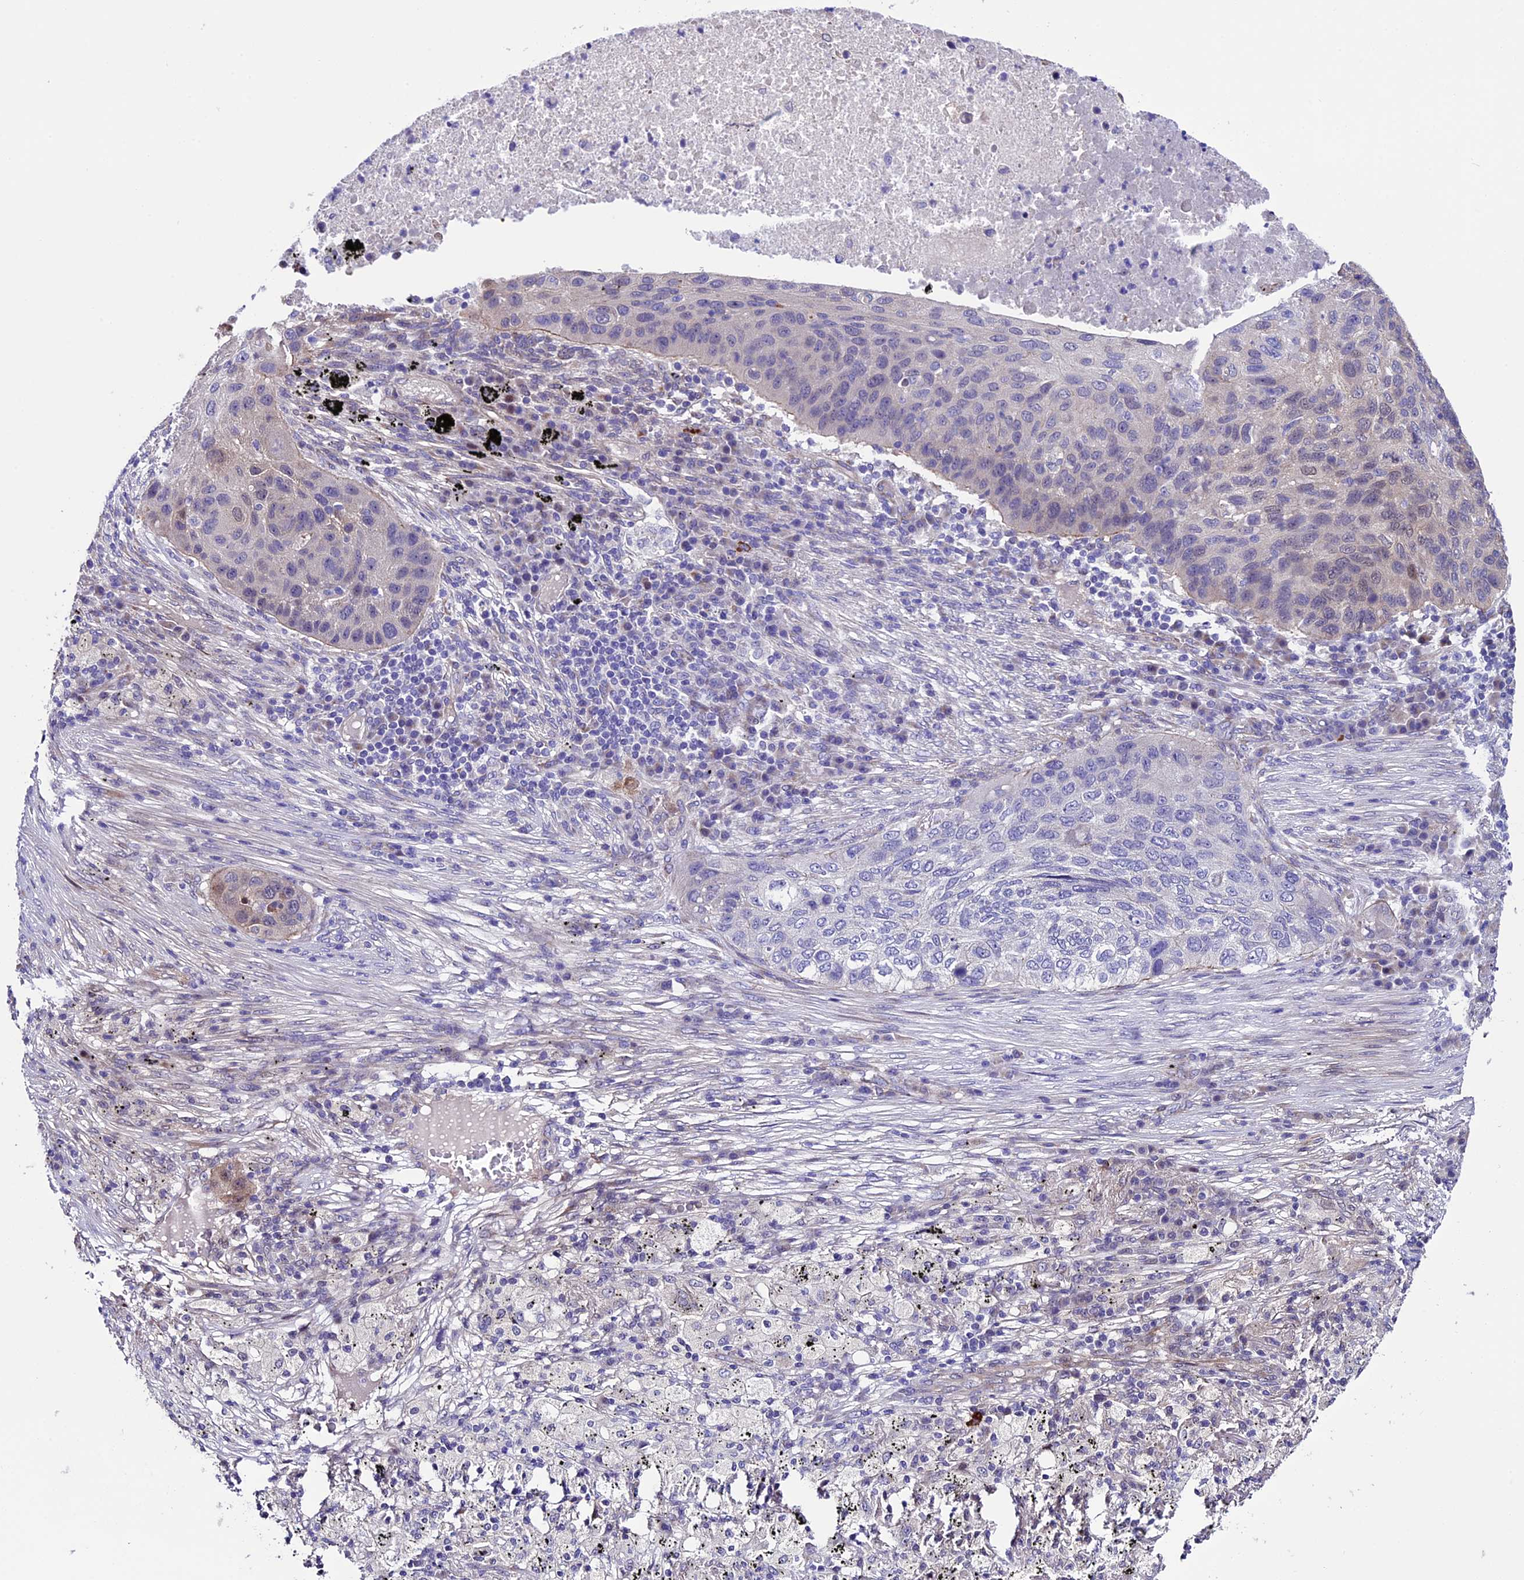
{"staining": {"intensity": "negative", "quantity": "none", "location": "none"}, "tissue": "lung cancer", "cell_type": "Tumor cells", "image_type": "cancer", "snomed": [{"axis": "morphology", "description": "Squamous cell carcinoma, NOS"}, {"axis": "topography", "description": "Lung"}], "caption": "The photomicrograph exhibits no significant expression in tumor cells of lung cancer (squamous cell carcinoma).", "gene": "TMEM171", "patient": {"sex": "female", "age": 63}}